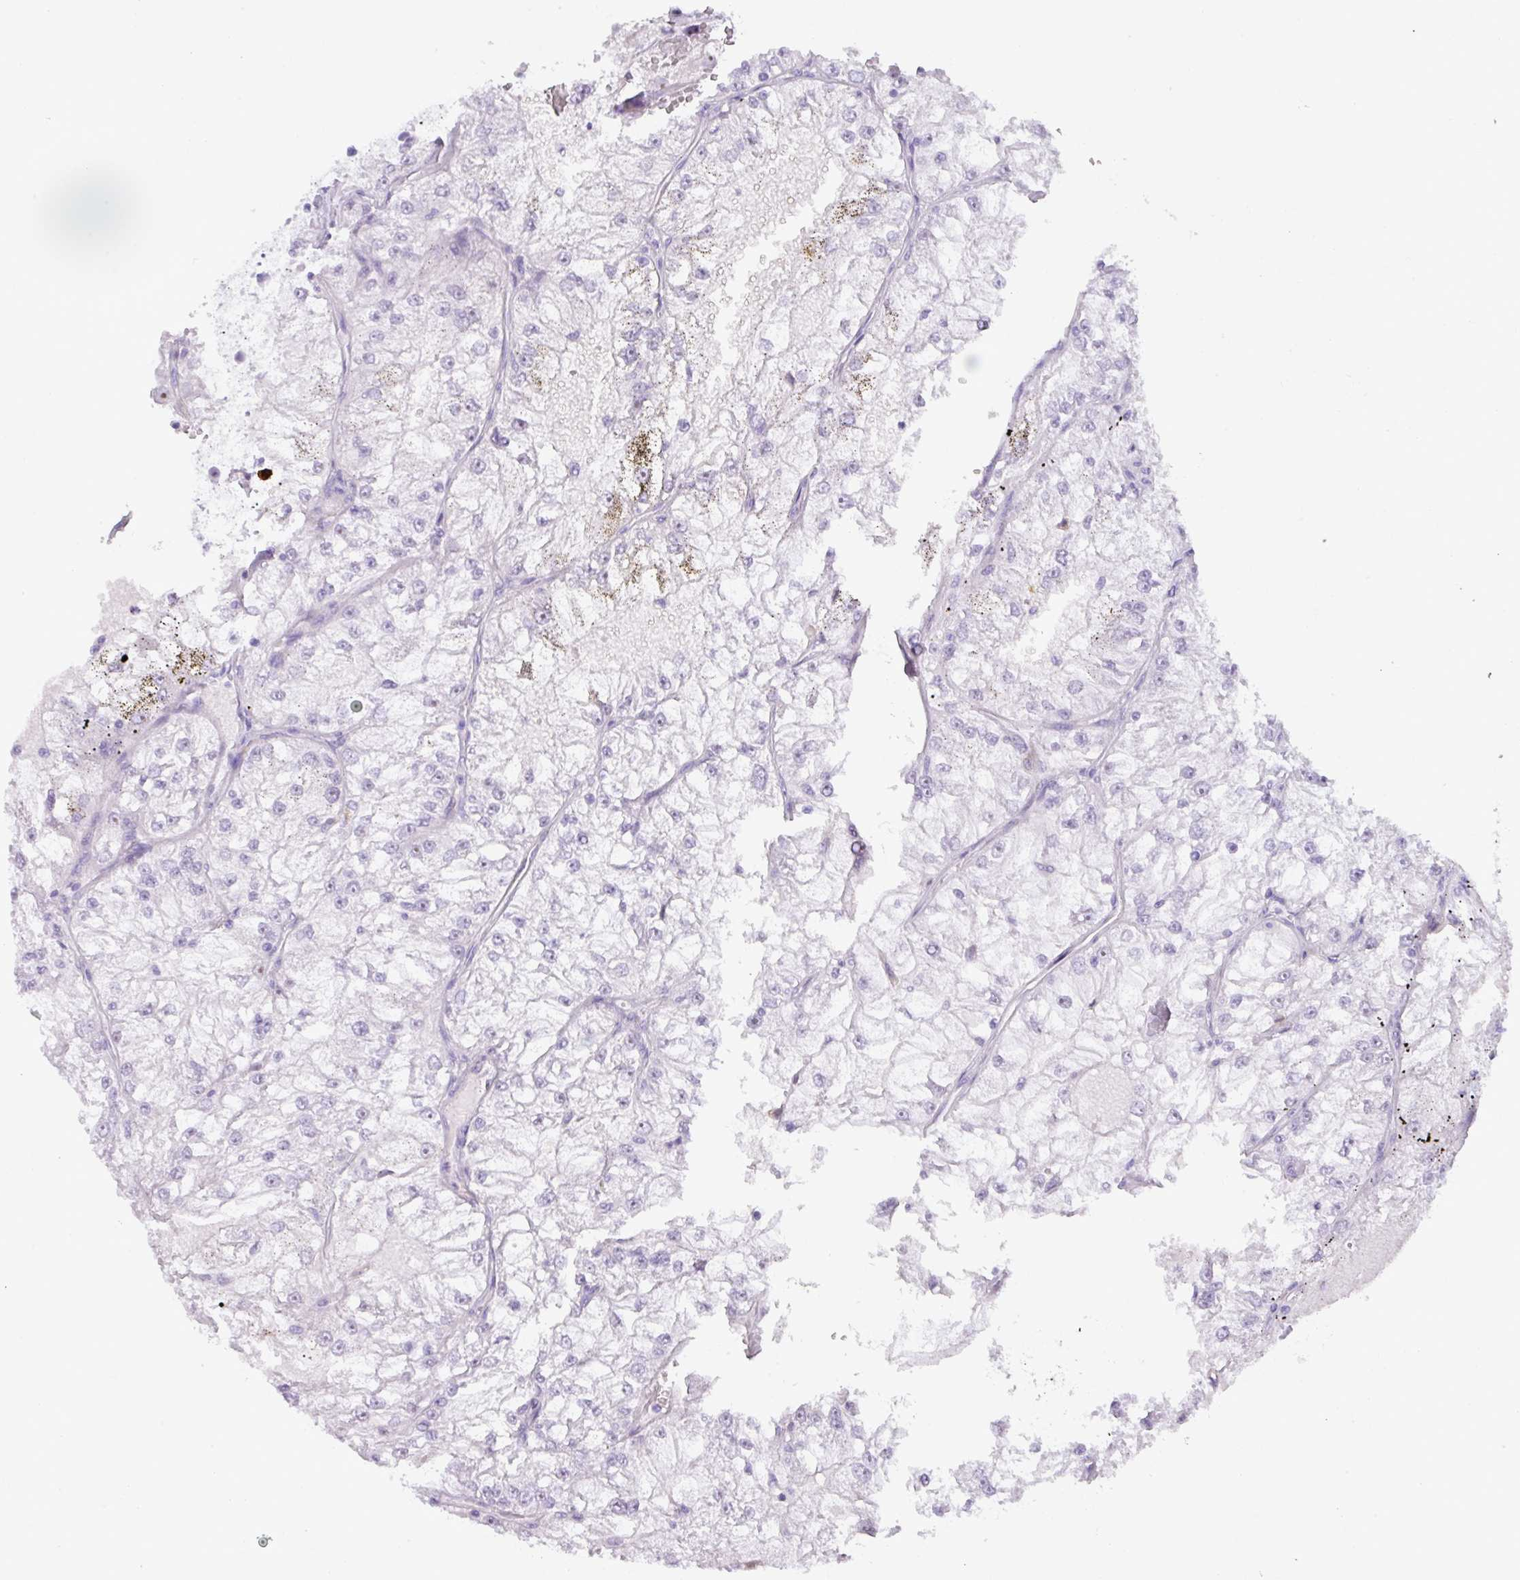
{"staining": {"intensity": "negative", "quantity": "none", "location": "none"}, "tissue": "renal cancer", "cell_type": "Tumor cells", "image_type": "cancer", "snomed": [{"axis": "morphology", "description": "Adenocarcinoma, NOS"}, {"axis": "topography", "description": "Kidney"}], "caption": "DAB (3,3'-diaminobenzidine) immunohistochemical staining of human renal cancer (adenocarcinoma) shows no significant staining in tumor cells. (Immunohistochemistry (ihc), brightfield microscopy, high magnification).", "gene": "MRM2", "patient": {"sex": "female", "age": 72}}